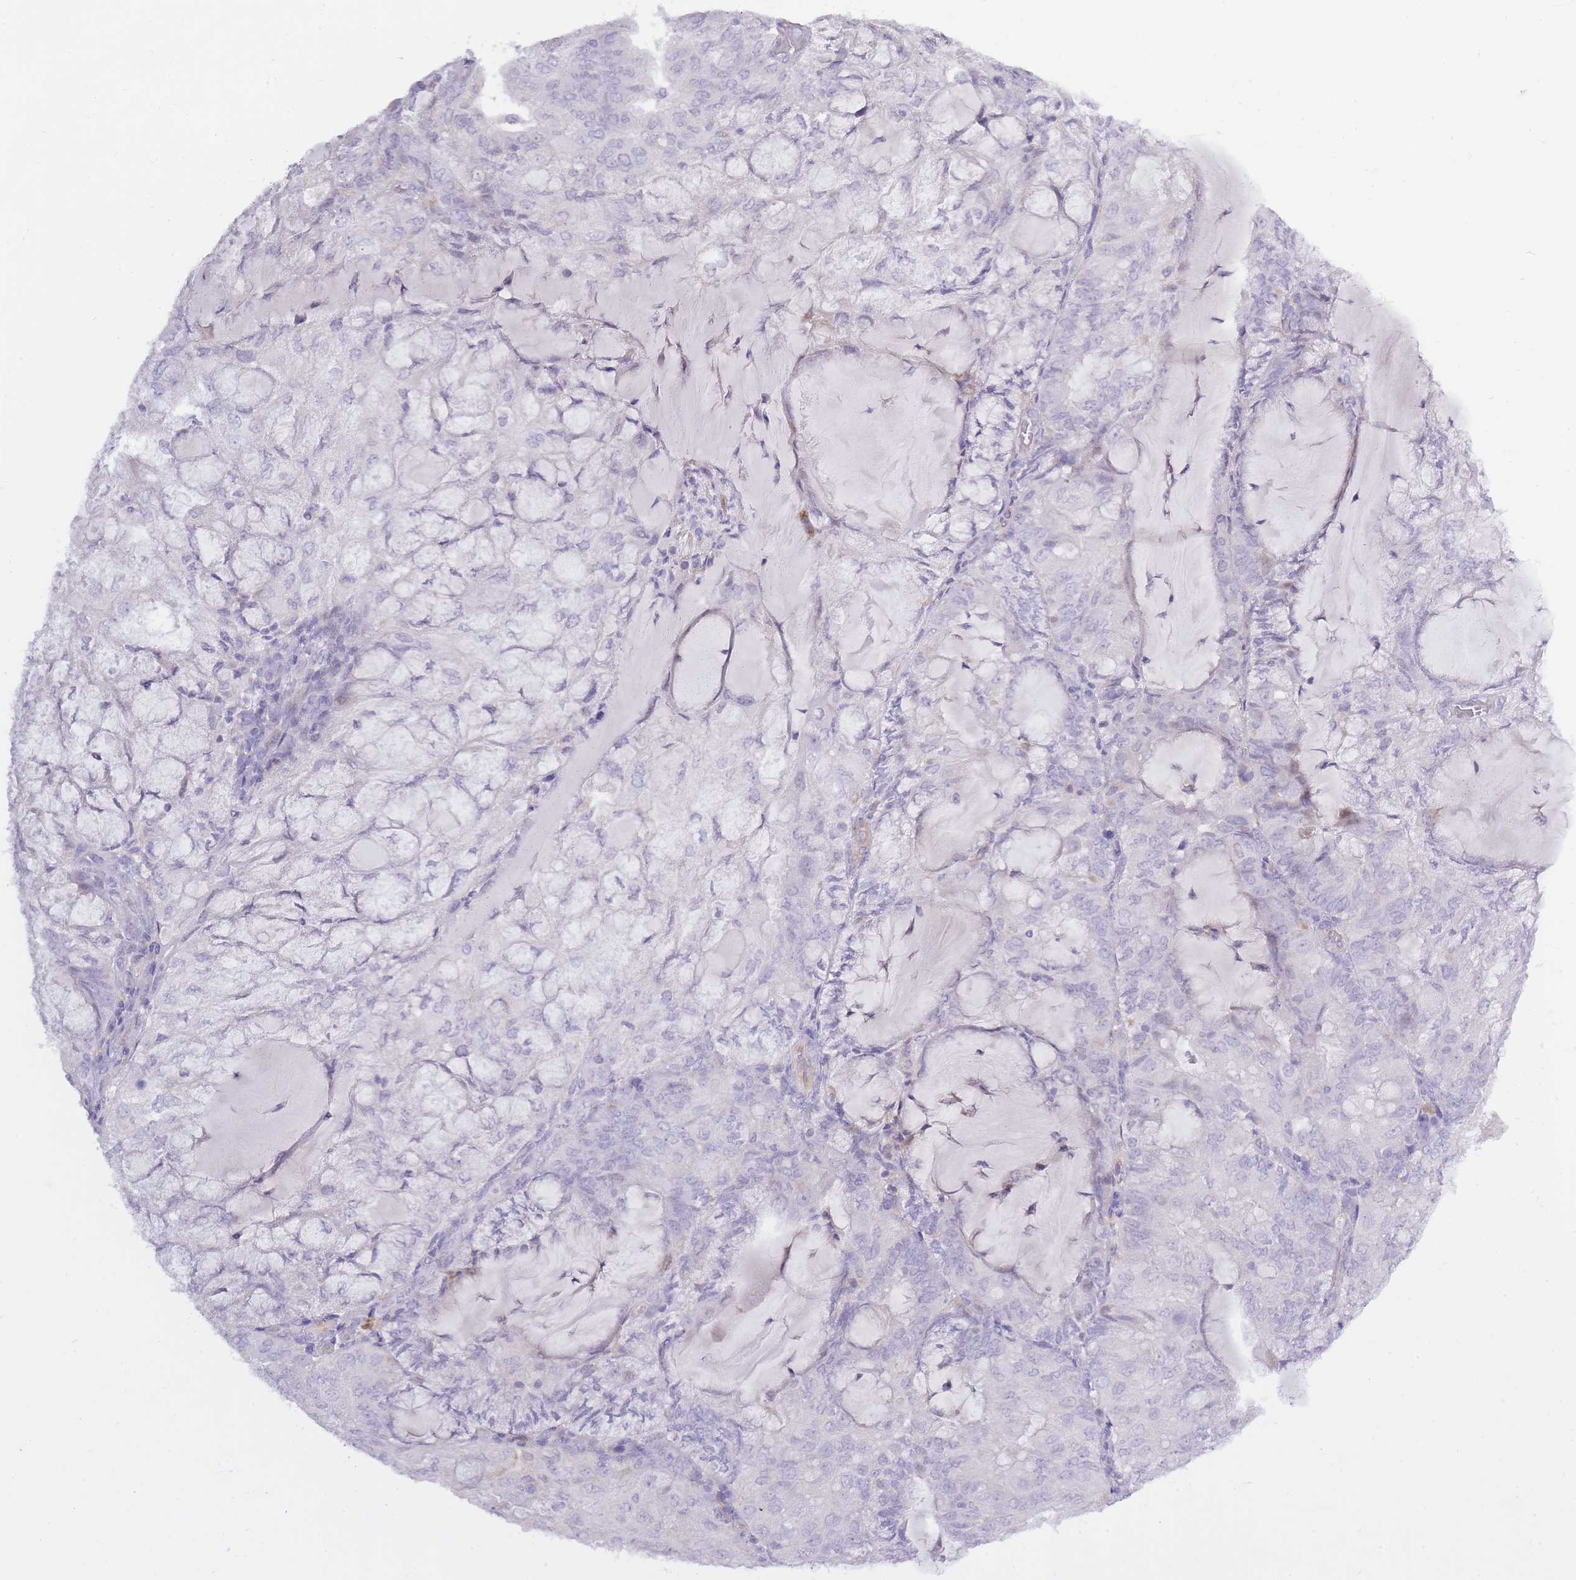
{"staining": {"intensity": "negative", "quantity": "none", "location": "none"}, "tissue": "endometrial cancer", "cell_type": "Tumor cells", "image_type": "cancer", "snomed": [{"axis": "morphology", "description": "Adenocarcinoma, NOS"}, {"axis": "topography", "description": "Endometrium"}], "caption": "Protein analysis of endometrial cancer displays no significant positivity in tumor cells. (Brightfield microscopy of DAB (3,3'-diaminobenzidine) IHC at high magnification).", "gene": "BDKRB2", "patient": {"sex": "female", "age": 81}}